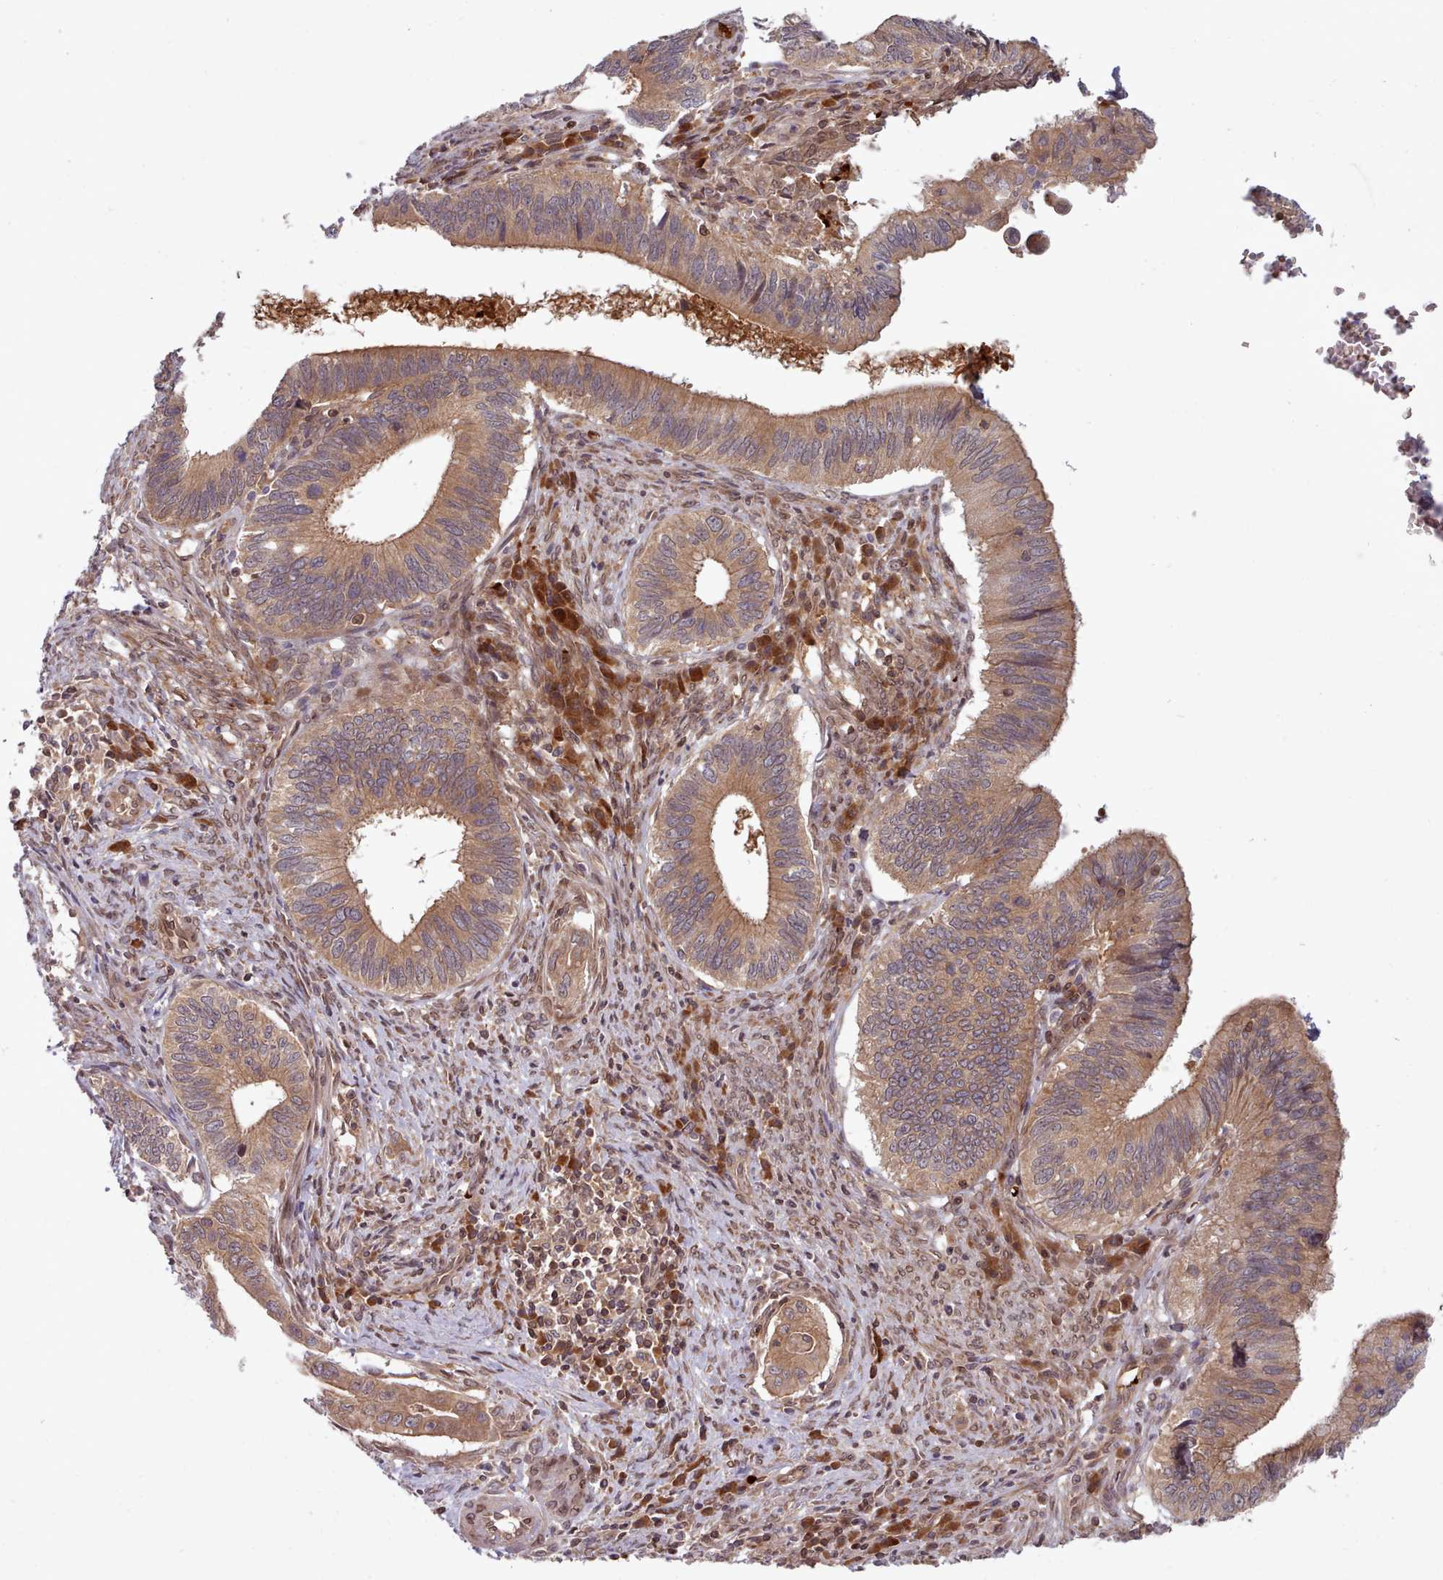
{"staining": {"intensity": "moderate", "quantity": ">75%", "location": "cytoplasmic/membranous"}, "tissue": "cervical cancer", "cell_type": "Tumor cells", "image_type": "cancer", "snomed": [{"axis": "morphology", "description": "Adenocarcinoma, NOS"}, {"axis": "topography", "description": "Cervix"}], "caption": "Immunohistochemical staining of cervical cancer (adenocarcinoma) shows medium levels of moderate cytoplasmic/membranous protein expression in approximately >75% of tumor cells.", "gene": "UBE2G1", "patient": {"sex": "female", "age": 42}}